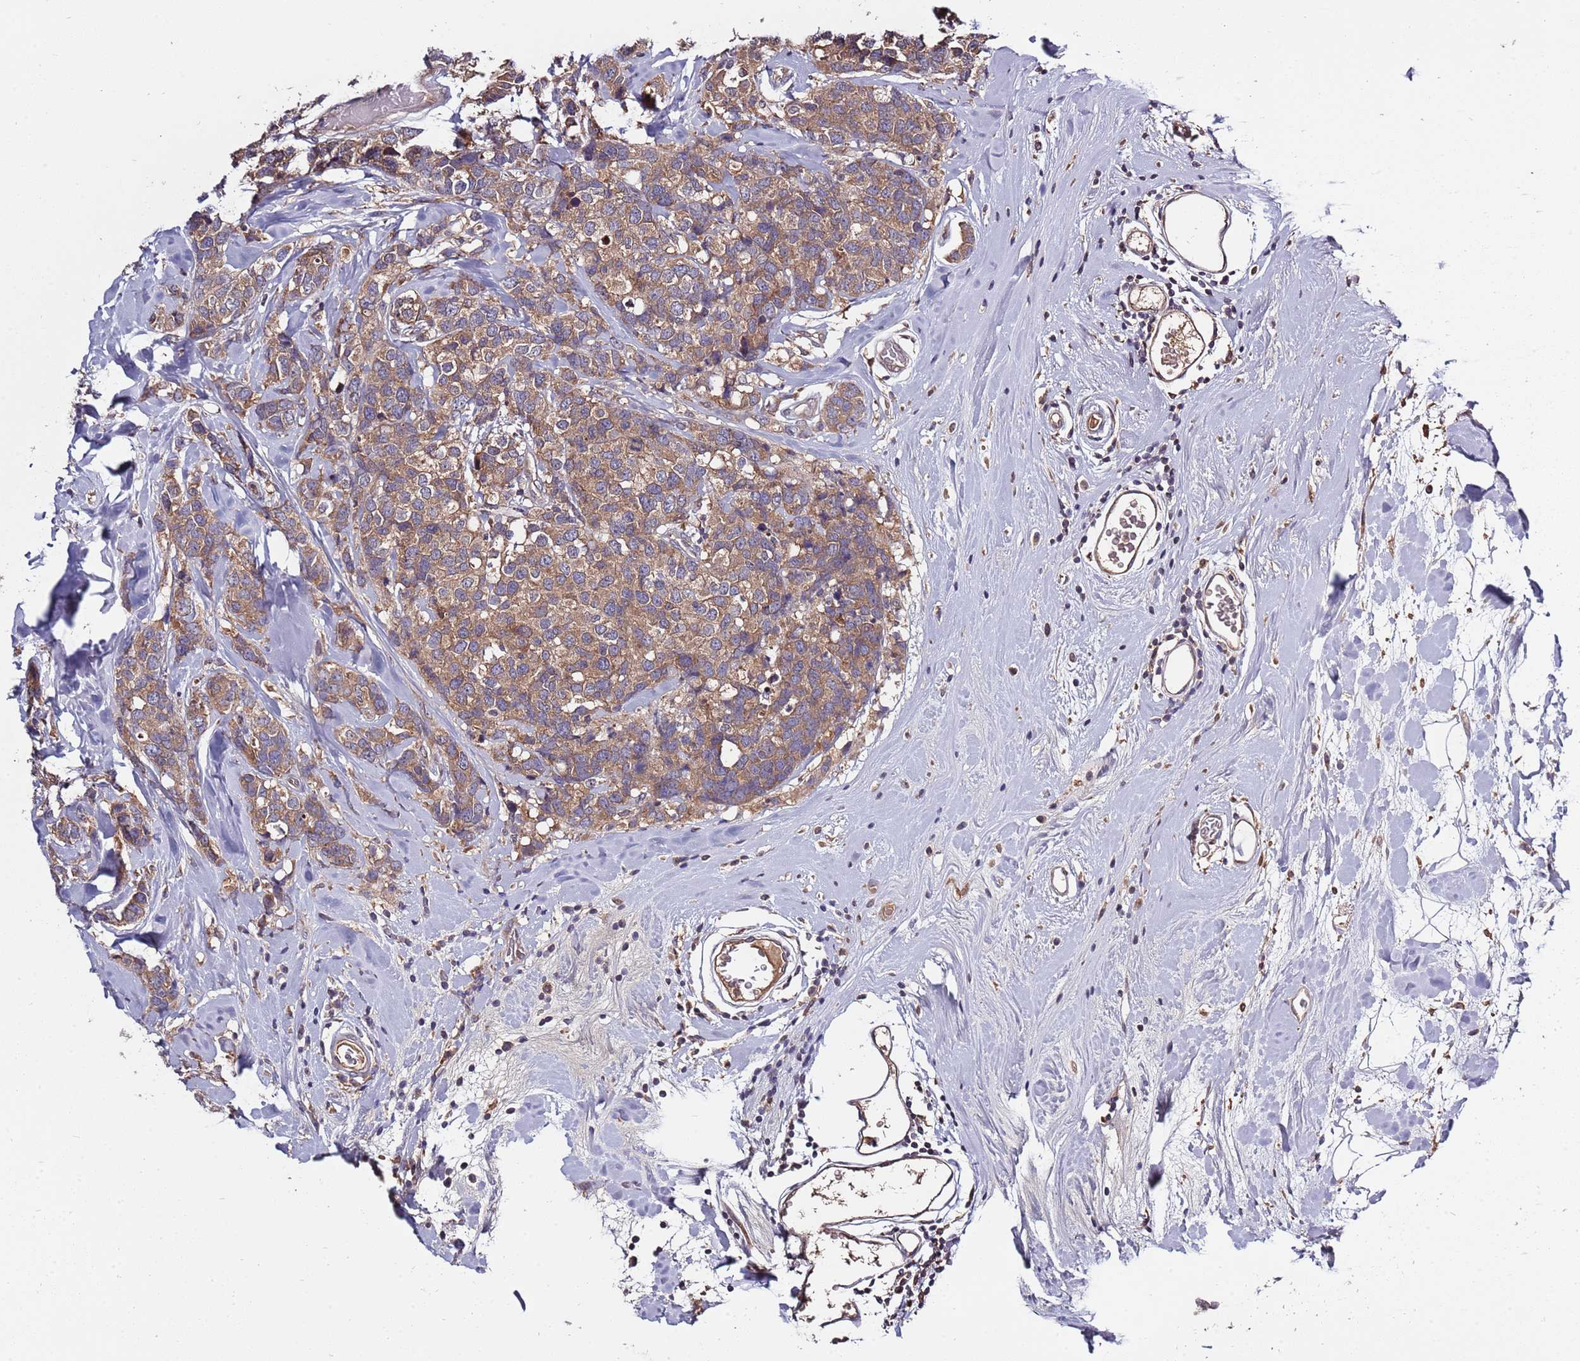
{"staining": {"intensity": "moderate", "quantity": ">75%", "location": "cytoplasmic/membranous"}, "tissue": "breast cancer", "cell_type": "Tumor cells", "image_type": "cancer", "snomed": [{"axis": "morphology", "description": "Lobular carcinoma"}, {"axis": "topography", "description": "Breast"}], "caption": "Tumor cells reveal moderate cytoplasmic/membranous staining in approximately >75% of cells in breast cancer. (DAB IHC, brown staining for protein, blue staining for nuclei).", "gene": "USP32", "patient": {"sex": "female", "age": 59}}